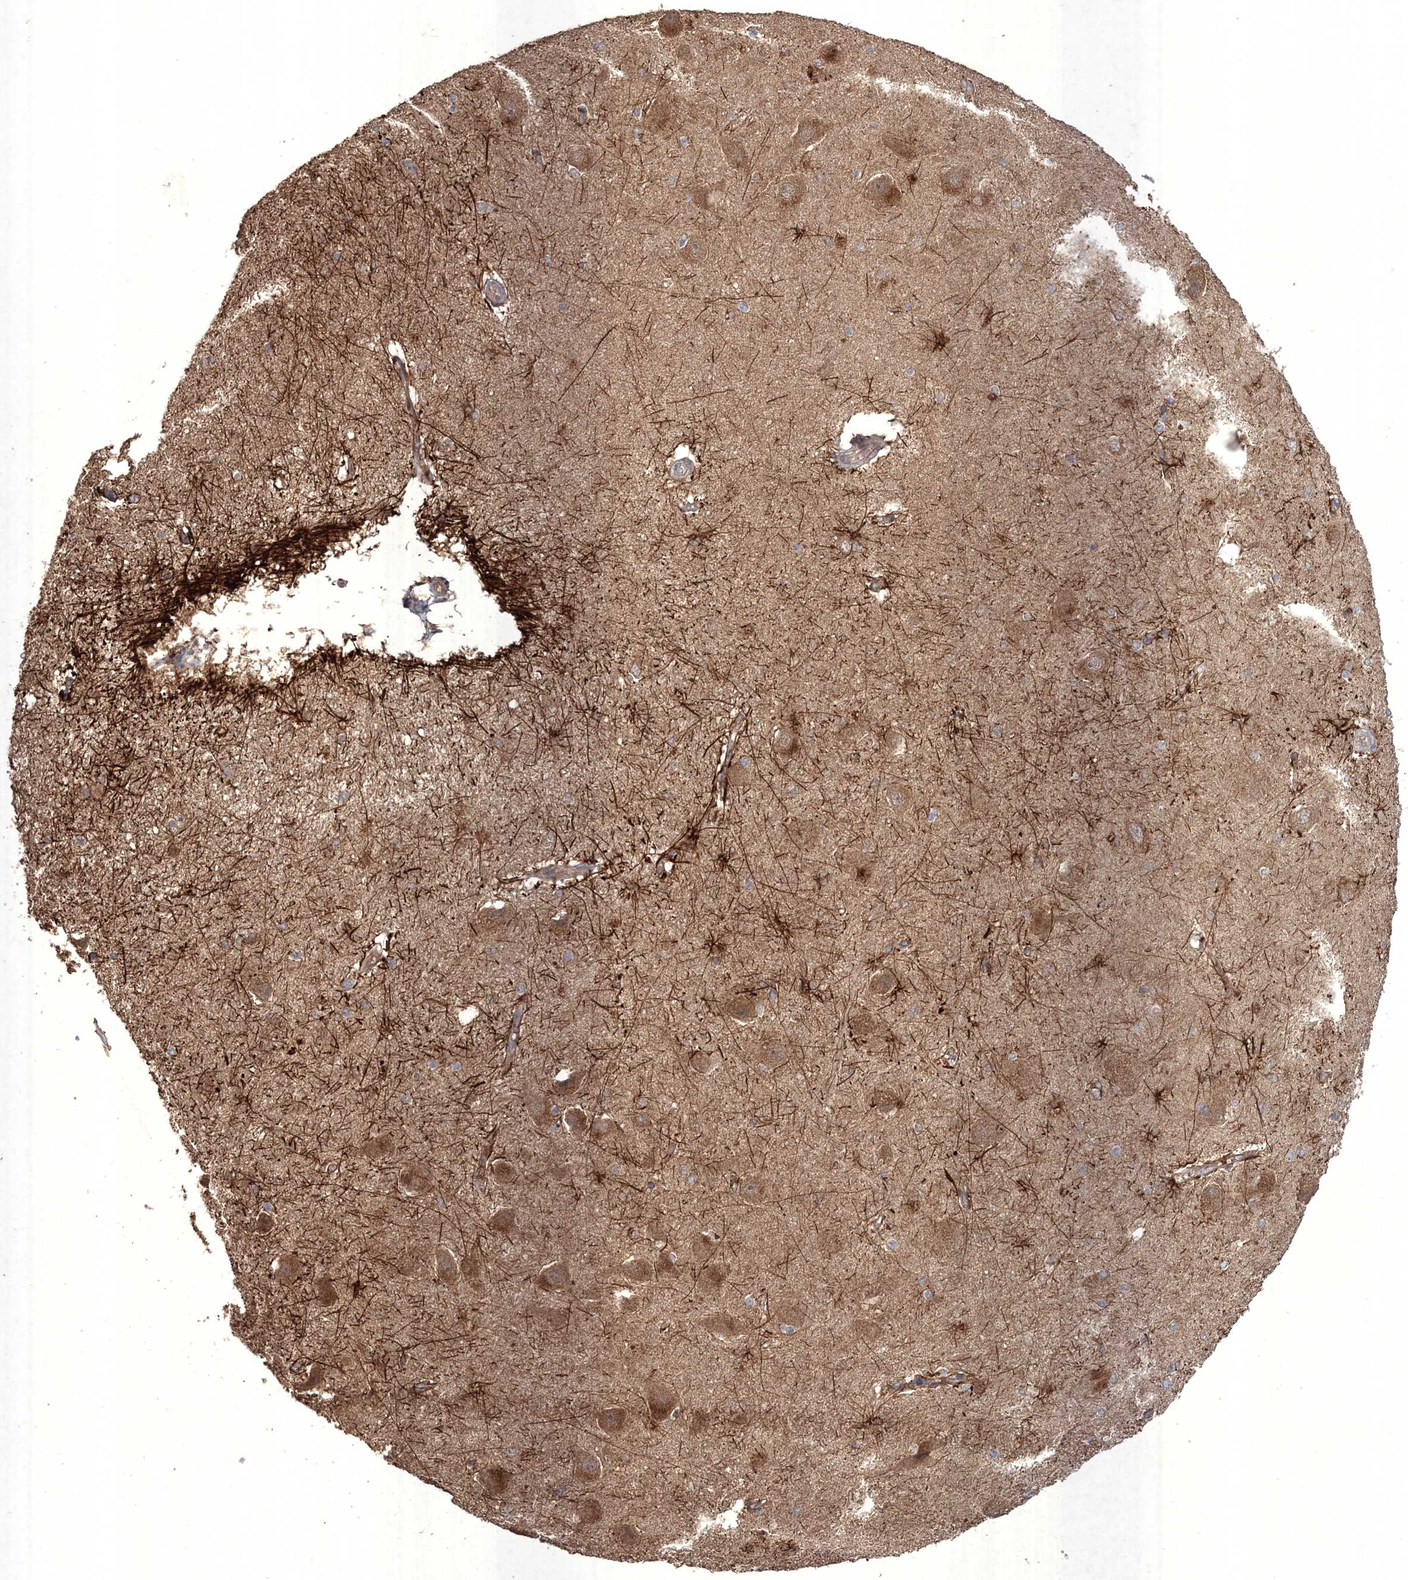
{"staining": {"intensity": "weak", "quantity": "<25%", "location": "cytoplasmic/membranous"}, "tissue": "hippocampus", "cell_type": "Glial cells", "image_type": "normal", "snomed": [{"axis": "morphology", "description": "Normal tissue, NOS"}, {"axis": "topography", "description": "Hippocampus"}], "caption": "Glial cells are negative for brown protein staining in normal hippocampus. (DAB (3,3'-diaminobenzidine) IHC with hematoxylin counter stain).", "gene": "SPRY1", "patient": {"sex": "female", "age": 54}}